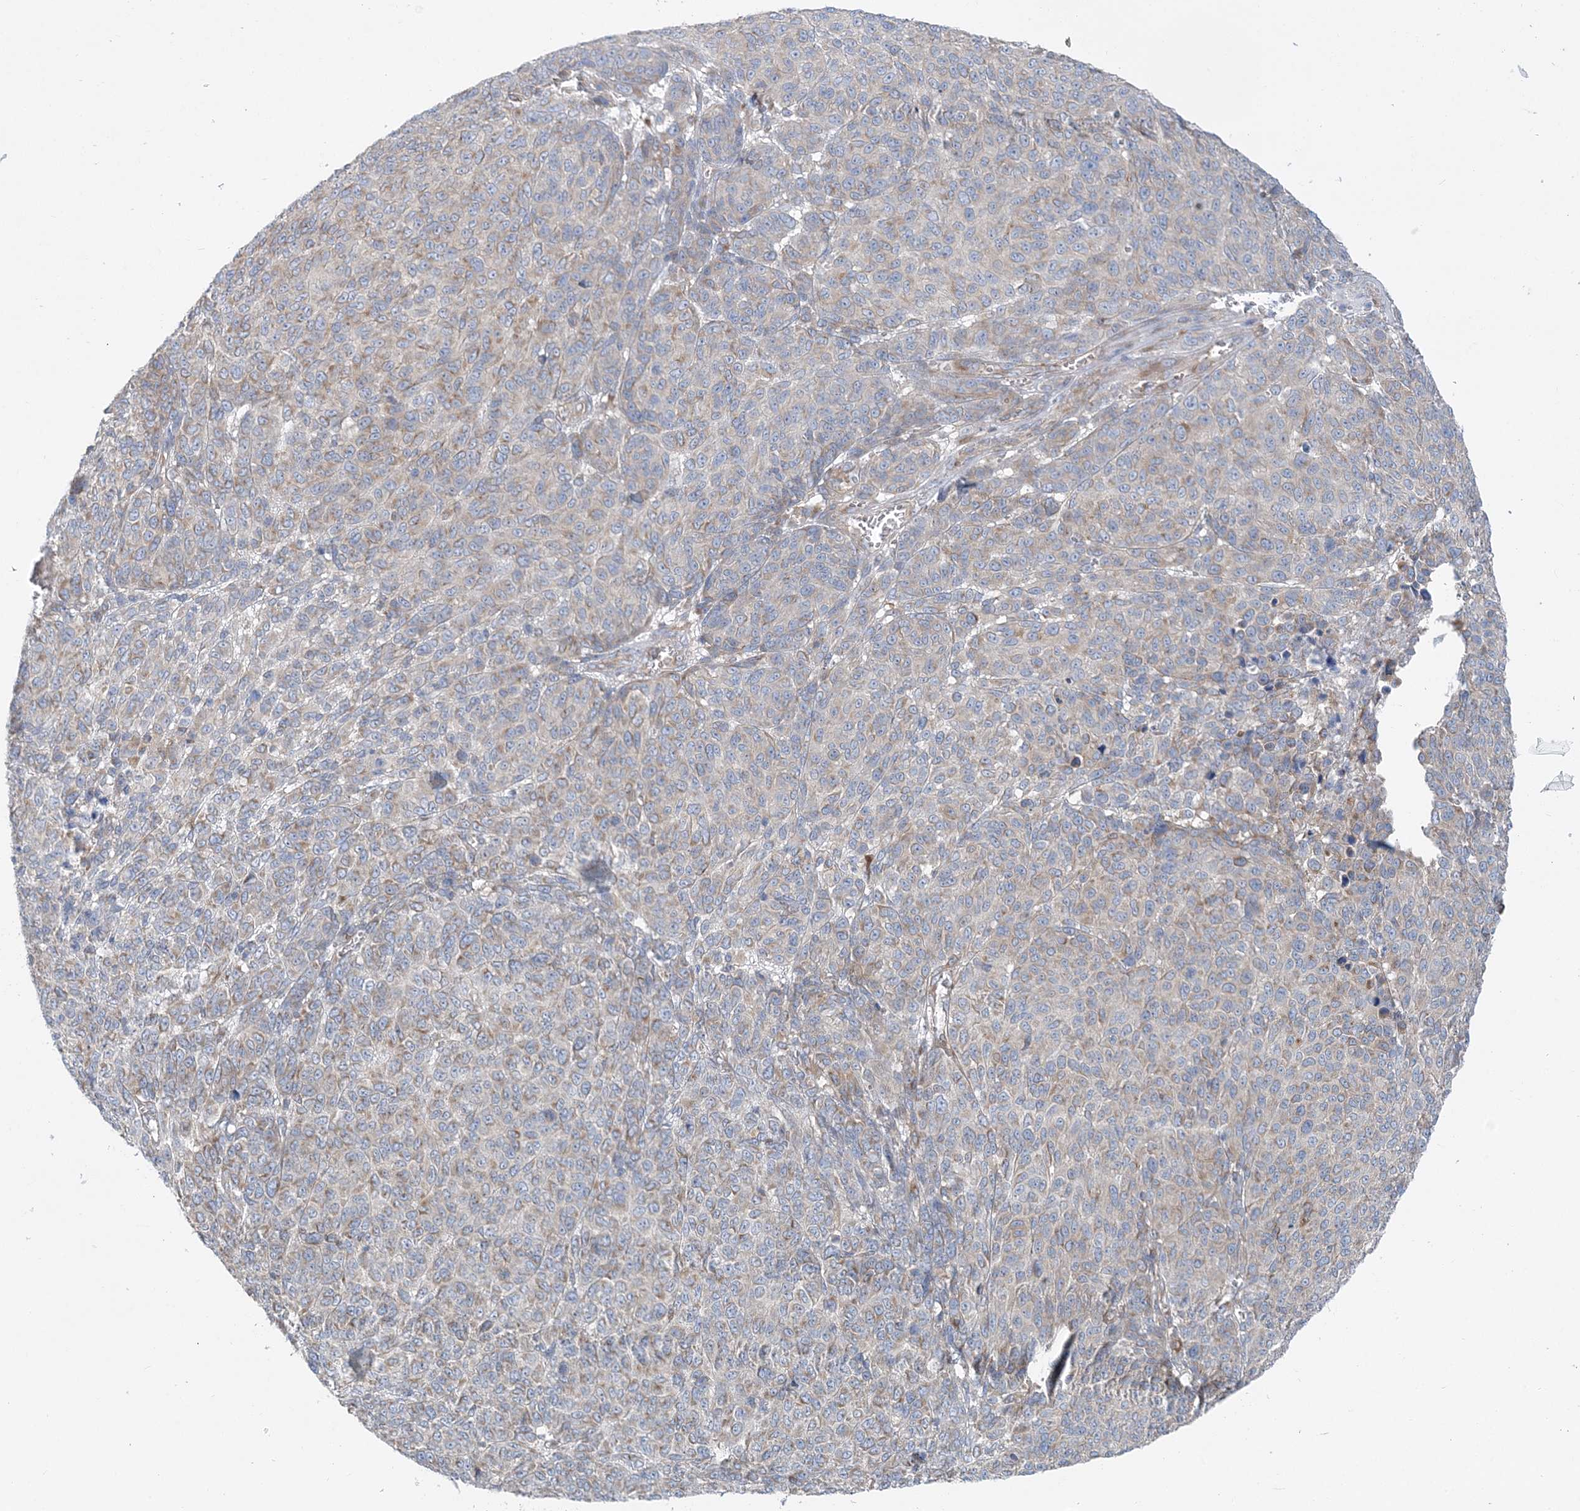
{"staining": {"intensity": "weak", "quantity": "25%-75%", "location": "cytoplasmic/membranous"}, "tissue": "melanoma", "cell_type": "Tumor cells", "image_type": "cancer", "snomed": [{"axis": "morphology", "description": "Malignant melanoma, NOS"}, {"axis": "topography", "description": "Skin"}], "caption": "Immunohistochemical staining of melanoma reveals weak cytoplasmic/membranous protein positivity in approximately 25%-75% of tumor cells.", "gene": "FAM114A2", "patient": {"sex": "male", "age": 49}}